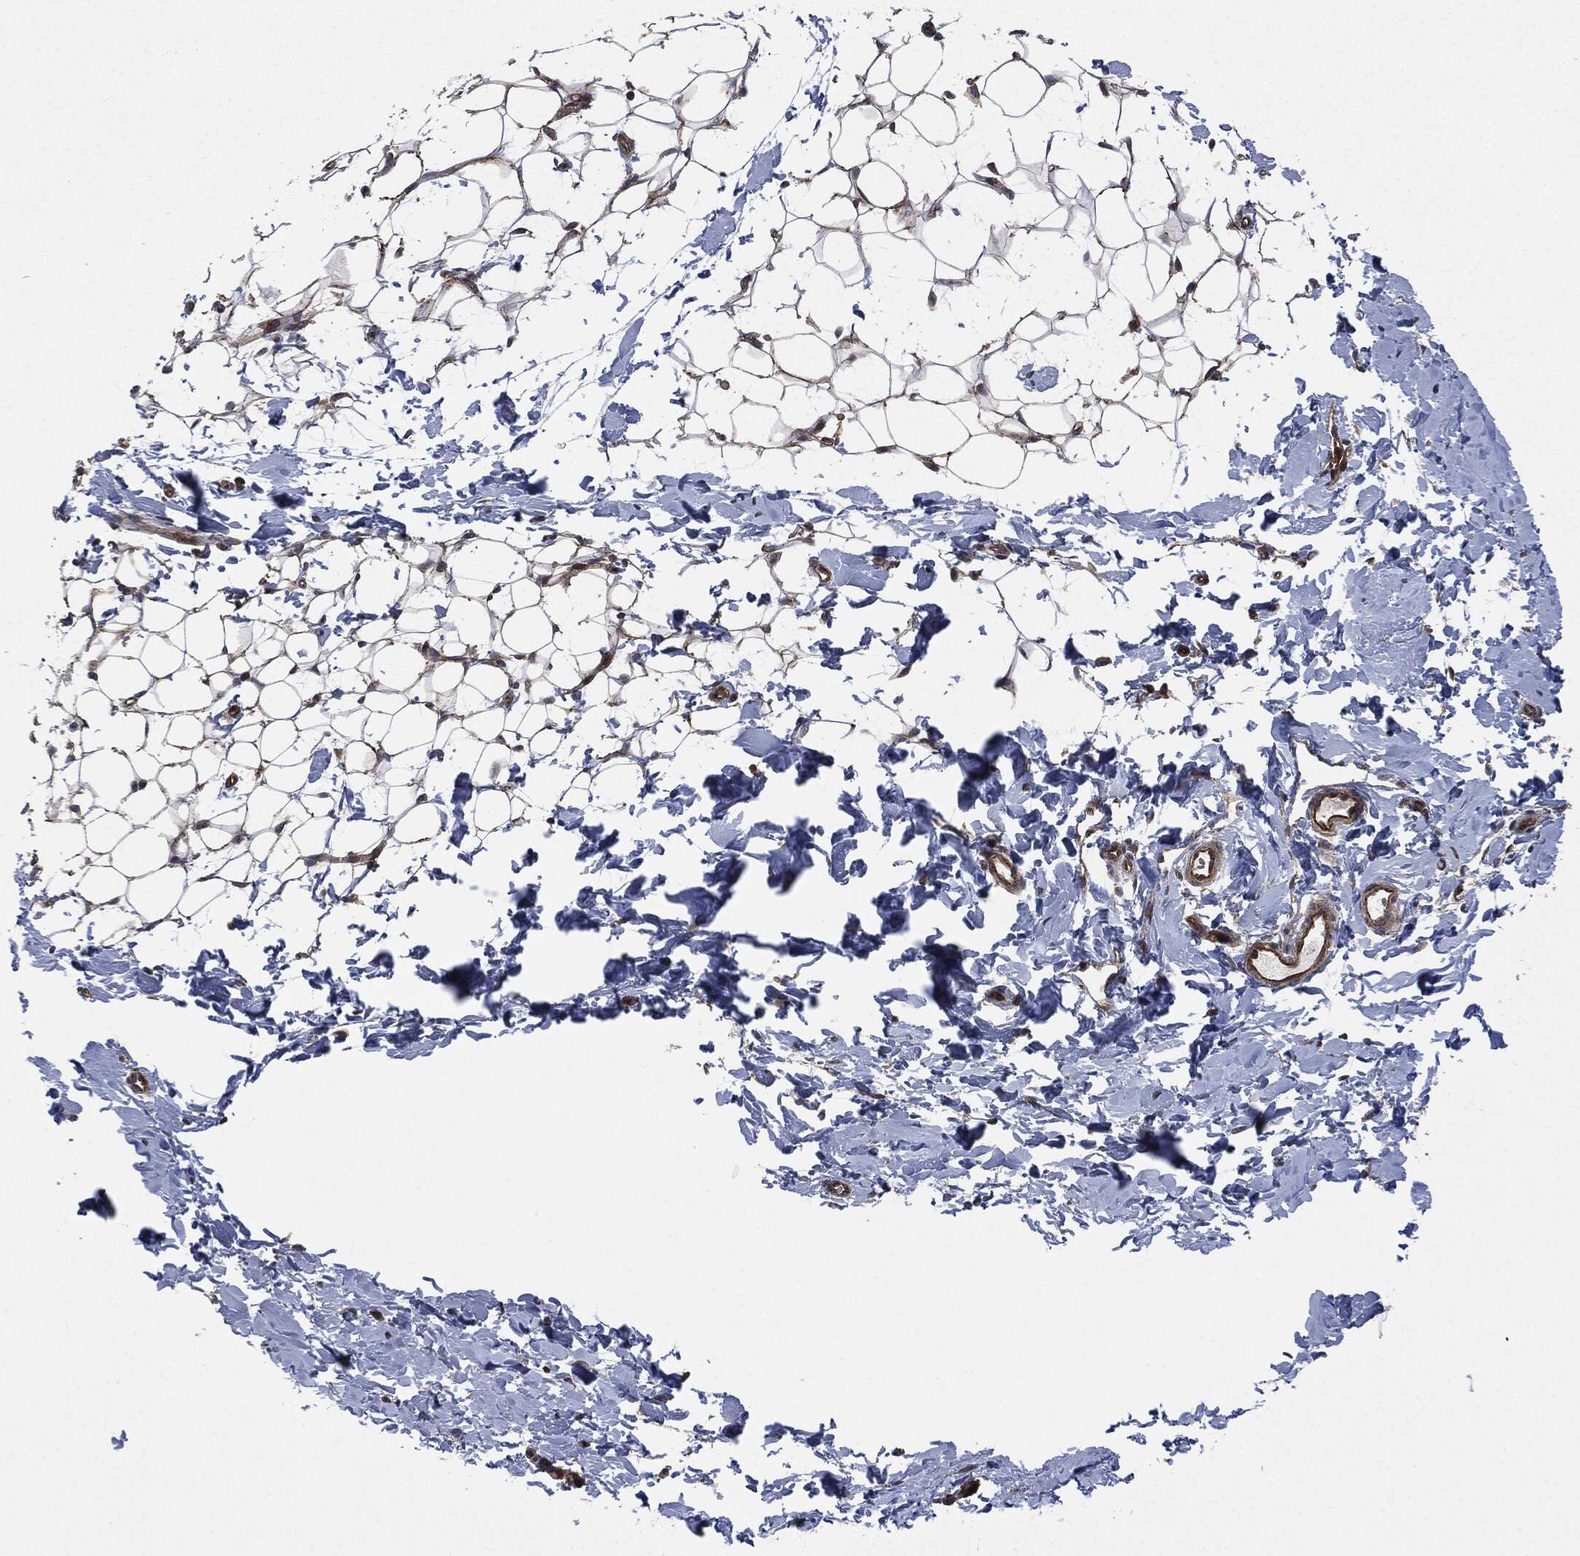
{"staining": {"intensity": "moderate", "quantity": "<25%", "location": "cytoplasmic/membranous"}, "tissue": "breast", "cell_type": "Adipocytes", "image_type": "normal", "snomed": [{"axis": "morphology", "description": "Normal tissue, NOS"}, {"axis": "topography", "description": "Breast"}], "caption": "Protein positivity by immunohistochemistry (IHC) reveals moderate cytoplasmic/membranous staining in about <25% of adipocytes in benign breast.", "gene": "HRAS", "patient": {"sex": "female", "age": 37}}